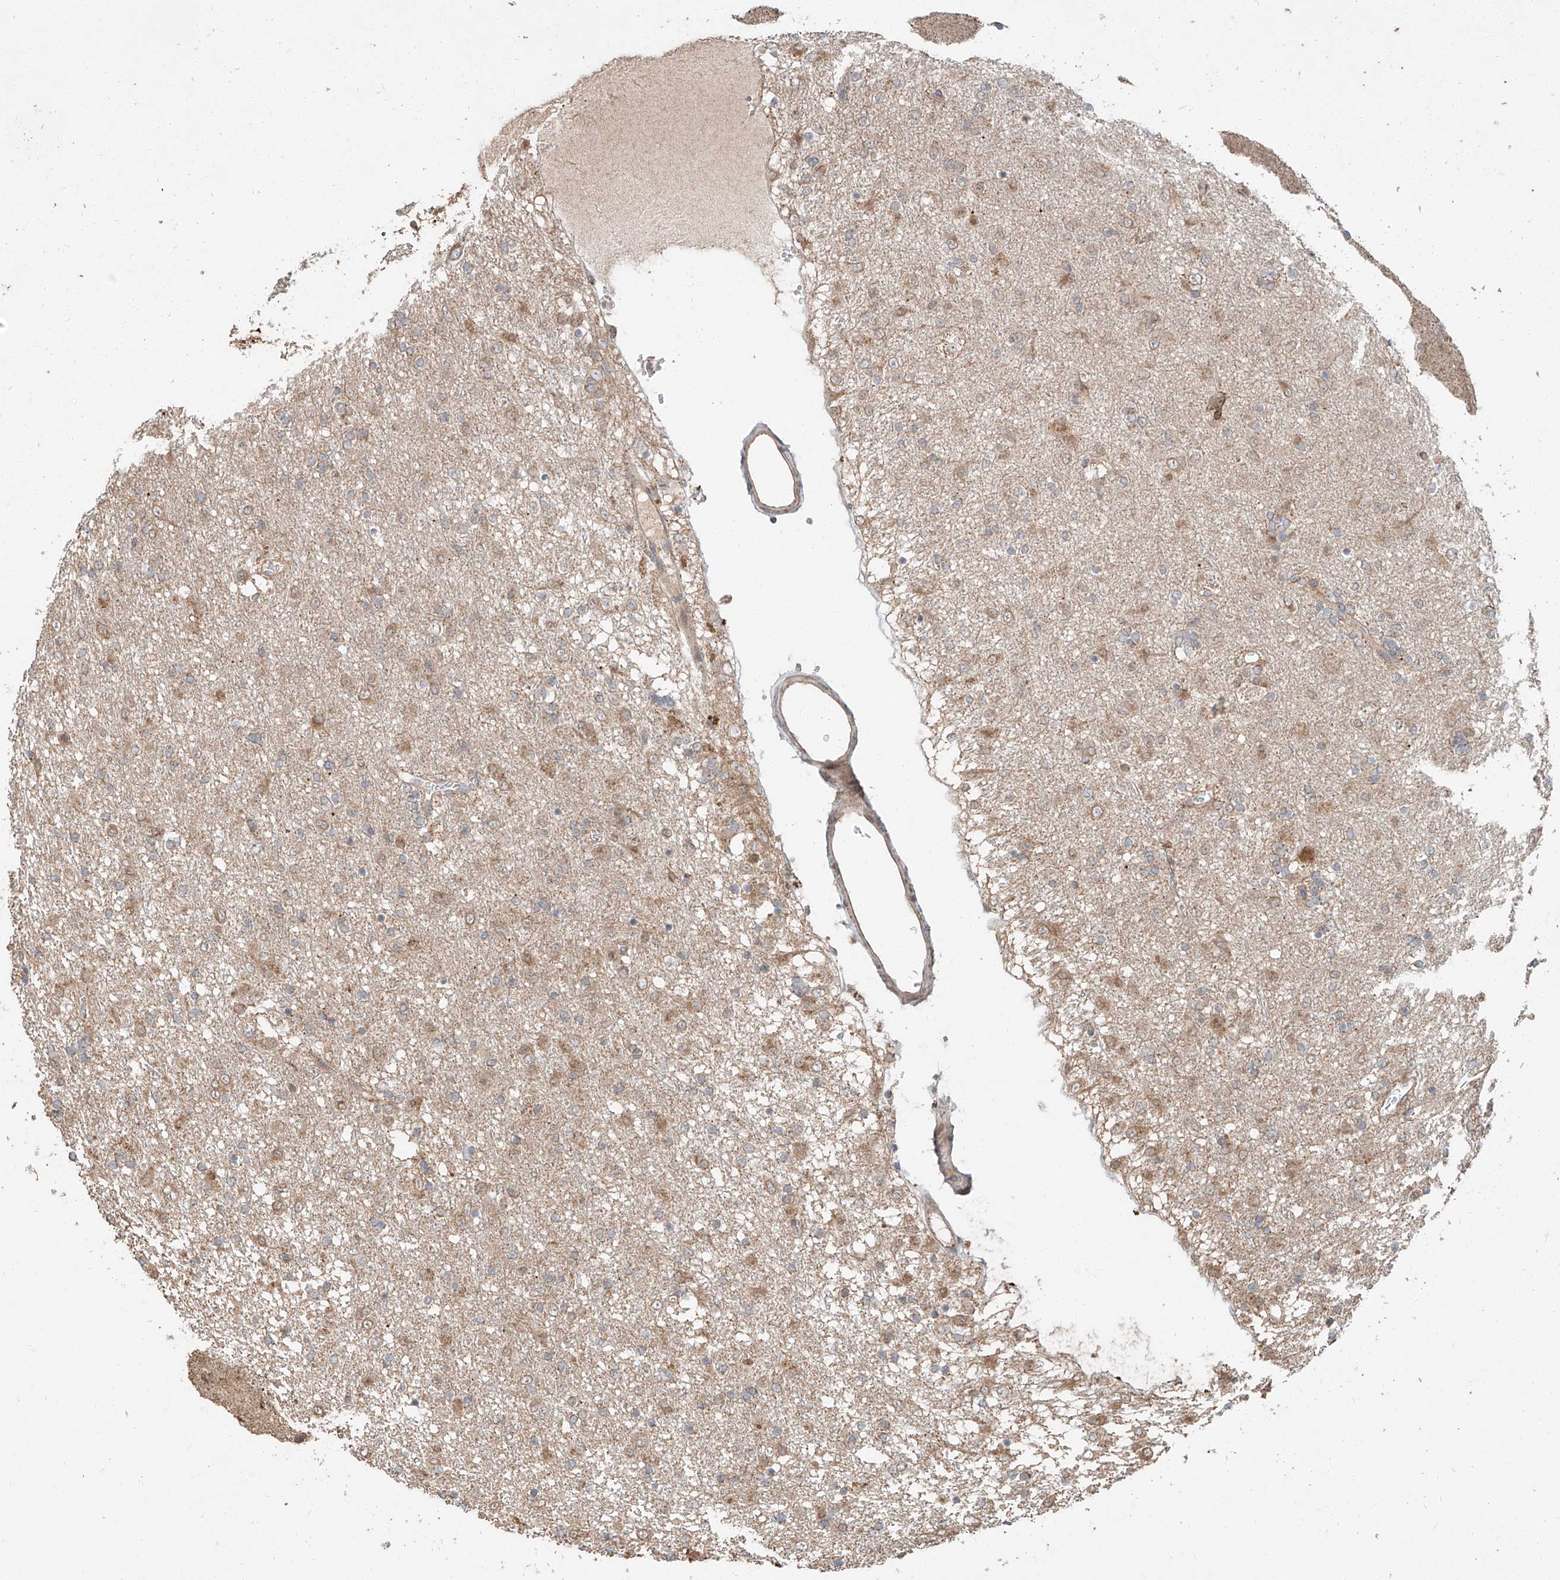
{"staining": {"intensity": "moderate", "quantity": "<25%", "location": "cytoplasmic/membranous"}, "tissue": "glioma", "cell_type": "Tumor cells", "image_type": "cancer", "snomed": [{"axis": "morphology", "description": "Glioma, malignant, Low grade"}, {"axis": "topography", "description": "Brain"}], "caption": "Malignant low-grade glioma tissue displays moderate cytoplasmic/membranous staining in about <25% of tumor cells, visualized by immunohistochemistry.", "gene": "STX19", "patient": {"sex": "male", "age": 65}}